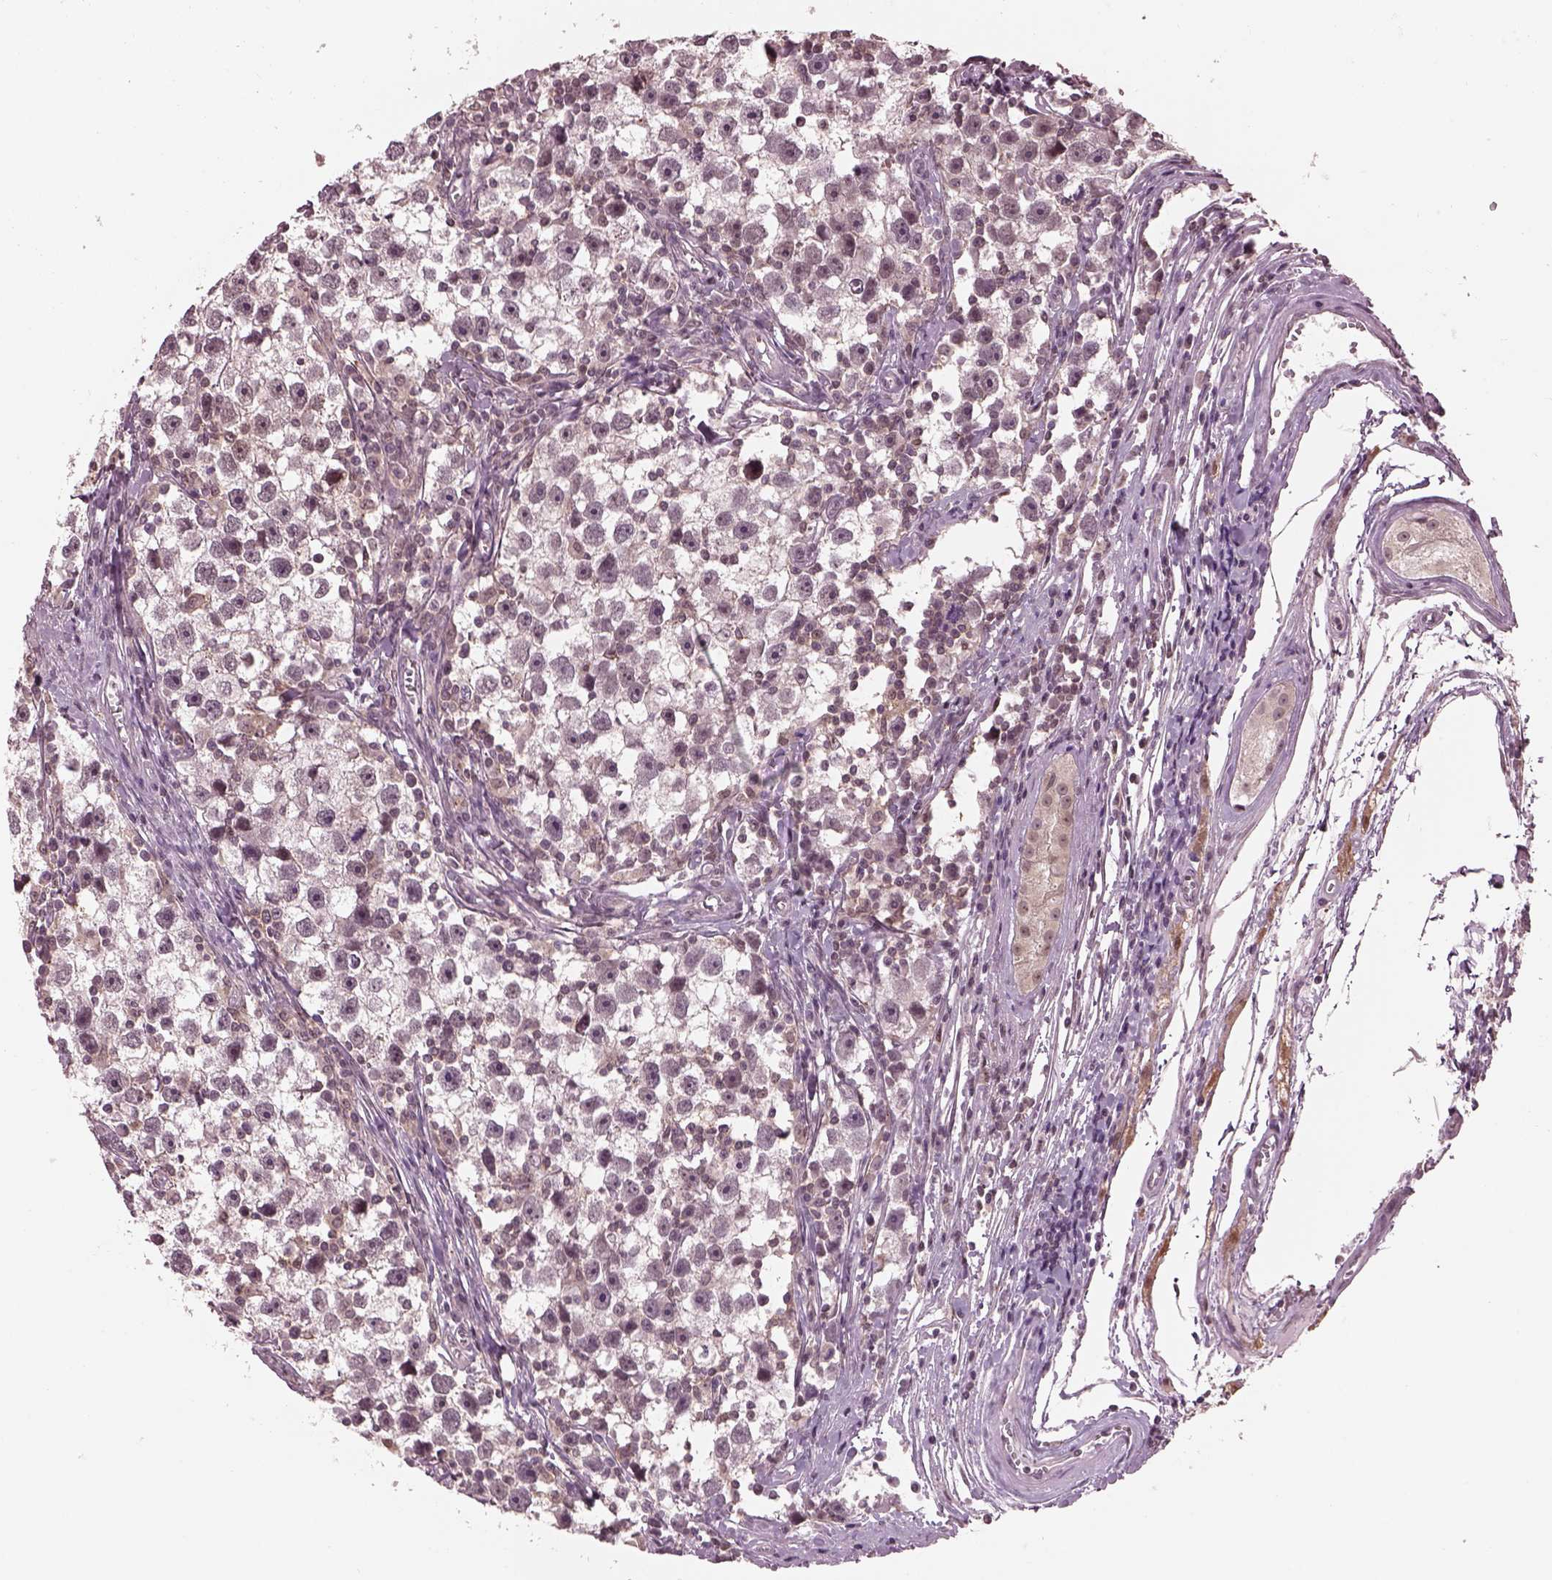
{"staining": {"intensity": "negative", "quantity": "none", "location": "none"}, "tissue": "testis cancer", "cell_type": "Tumor cells", "image_type": "cancer", "snomed": [{"axis": "morphology", "description": "Seminoma, NOS"}, {"axis": "topography", "description": "Testis"}], "caption": "This is an IHC micrograph of testis cancer (seminoma). There is no expression in tumor cells.", "gene": "SRI", "patient": {"sex": "male", "age": 30}}